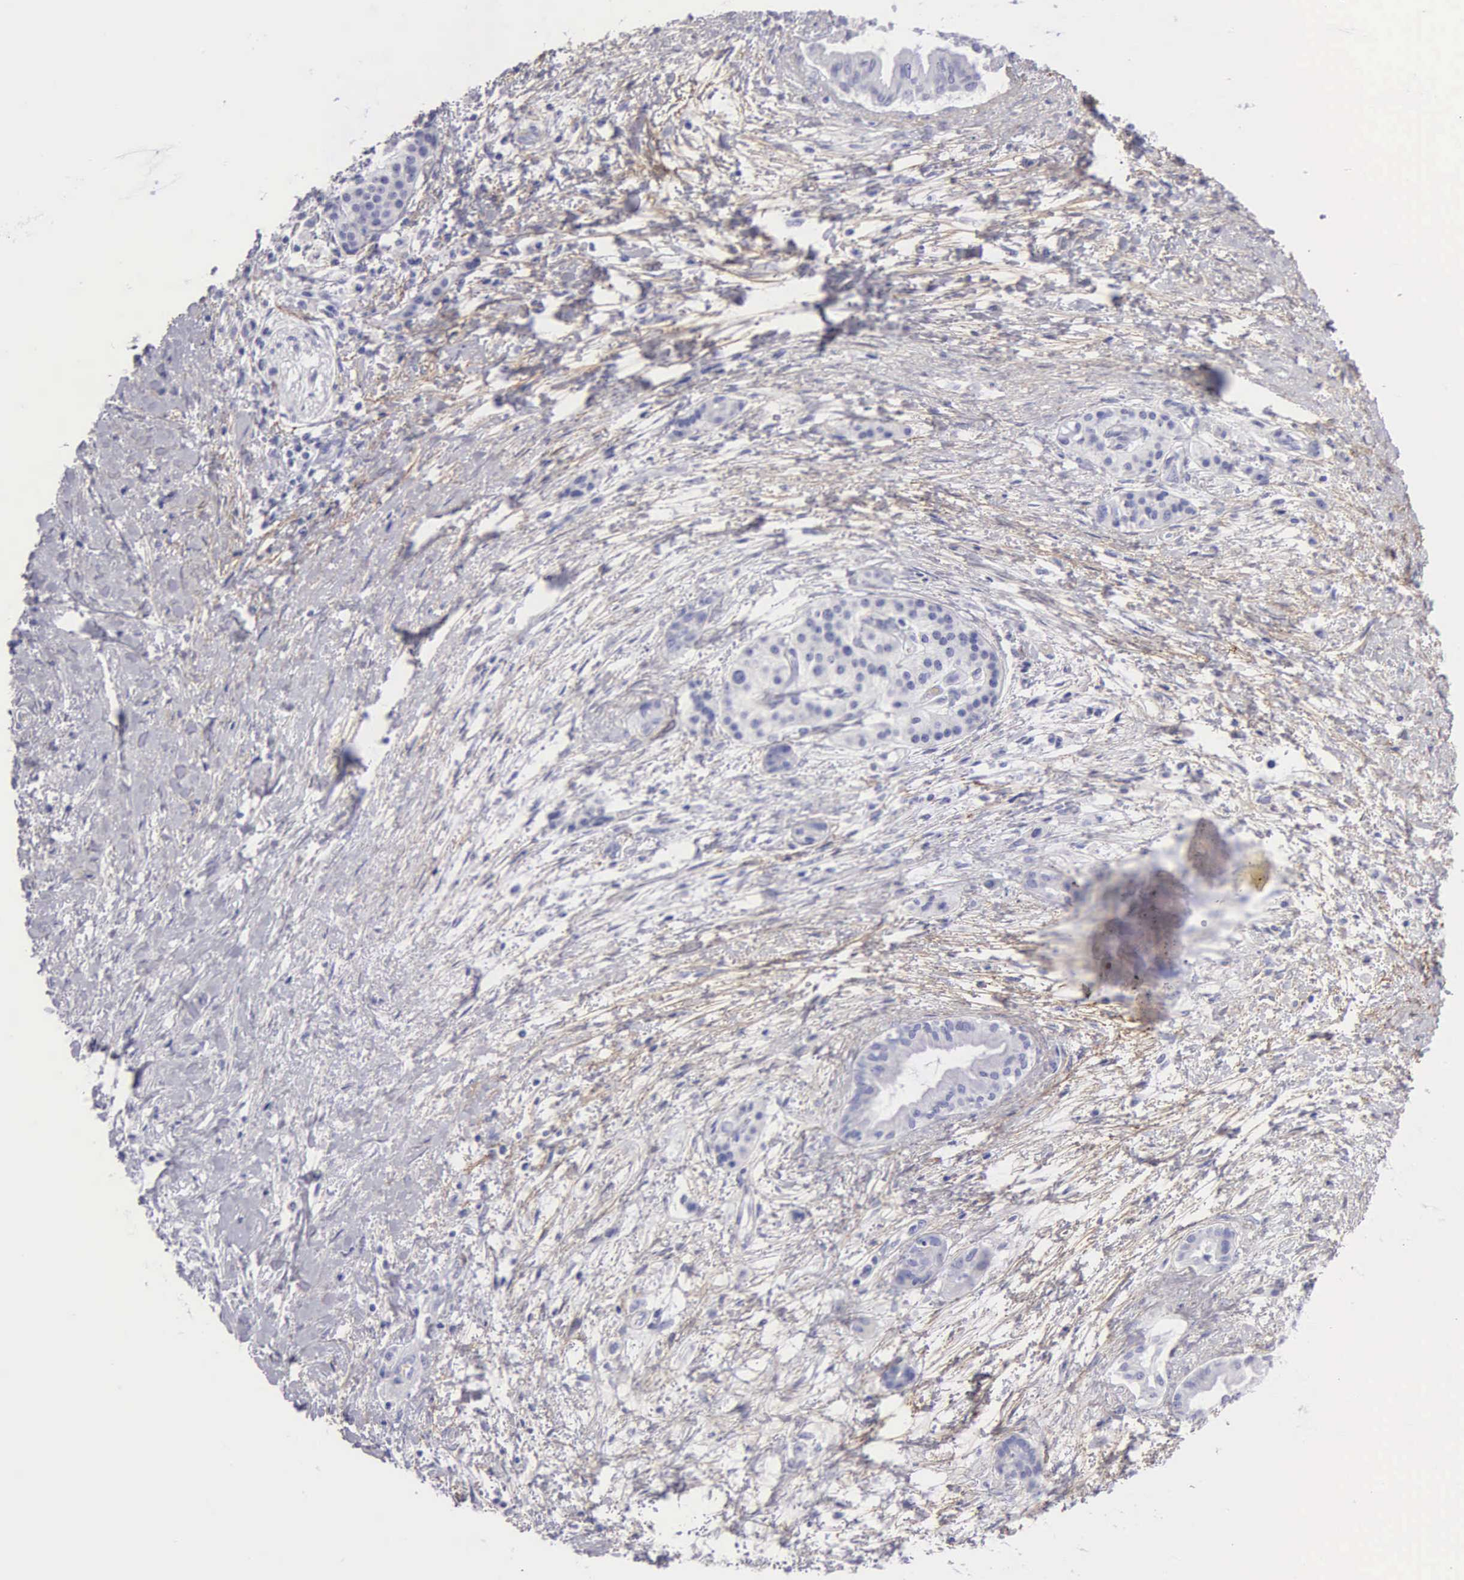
{"staining": {"intensity": "negative", "quantity": "none", "location": "none"}, "tissue": "pancreatic cancer", "cell_type": "Tumor cells", "image_type": "cancer", "snomed": [{"axis": "morphology", "description": "Adenocarcinoma, NOS"}, {"axis": "topography", "description": "Pancreas"}], "caption": "This is an IHC image of human adenocarcinoma (pancreatic). There is no positivity in tumor cells.", "gene": "FBLN5", "patient": {"sex": "female", "age": 64}}